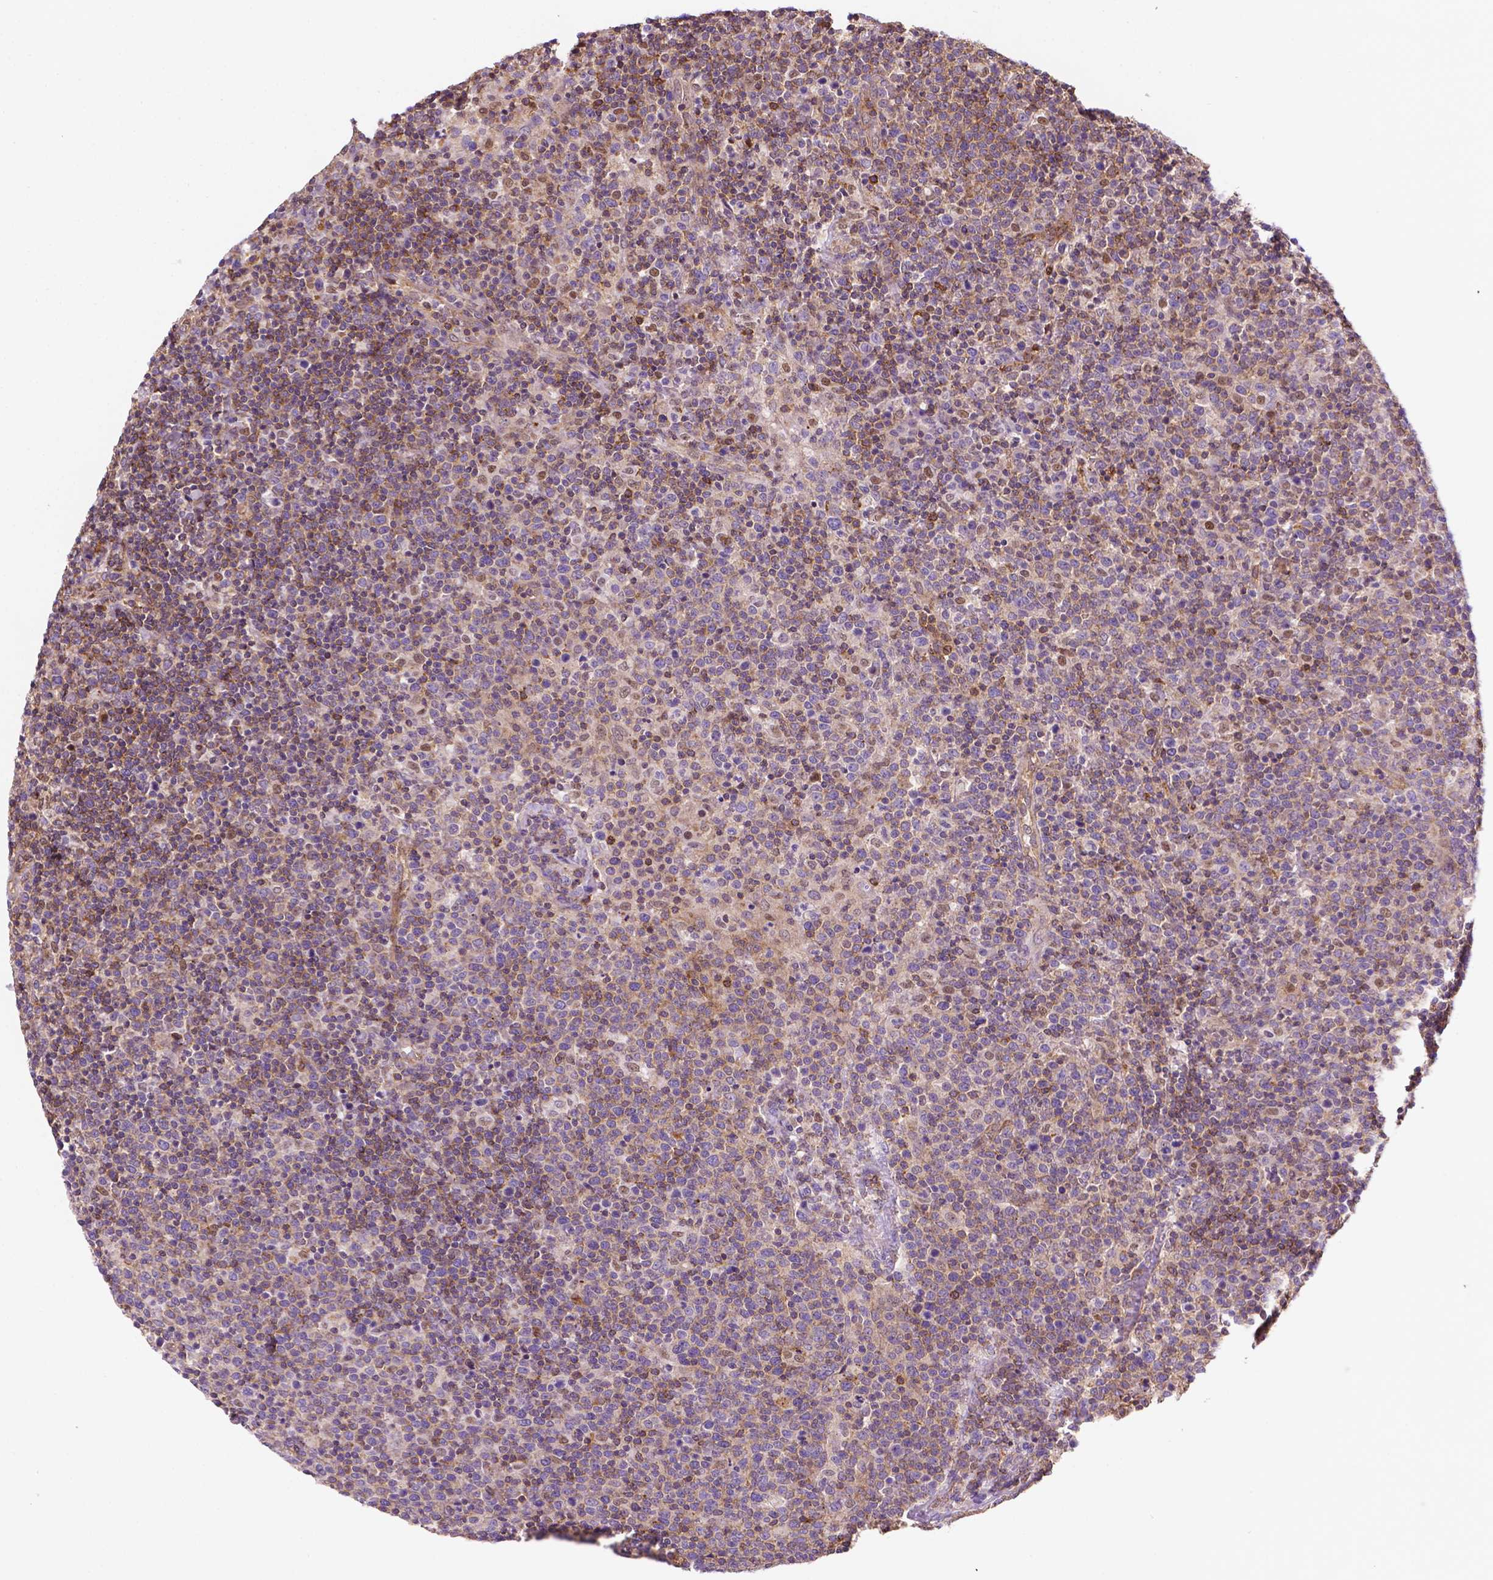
{"staining": {"intensity": "moderate", "quantity": "25%-75%", "location": "cytoplasmic/membranous,nuclear"}, "tissue": "lymphoma", "cell_type": "Tumor cells", "image_type": "cancer", "snomed": [{"axis": "morphology", "description": "Malignant lymphoma, non-Hodgkin's type, High grade"}, {"axis": "topography", "description": "Lymph node"}], "caption": "DAB immunohistochemical staining of human malignant lymphoma, non-Hodgkin's type (high-grade) reveals moderate cytoplasmic/membranous and nuclear protein expression in approximately 25%-75% of tumor cells.", "gene": "DCN", "patient": {"sex": "male", "age": 61}}